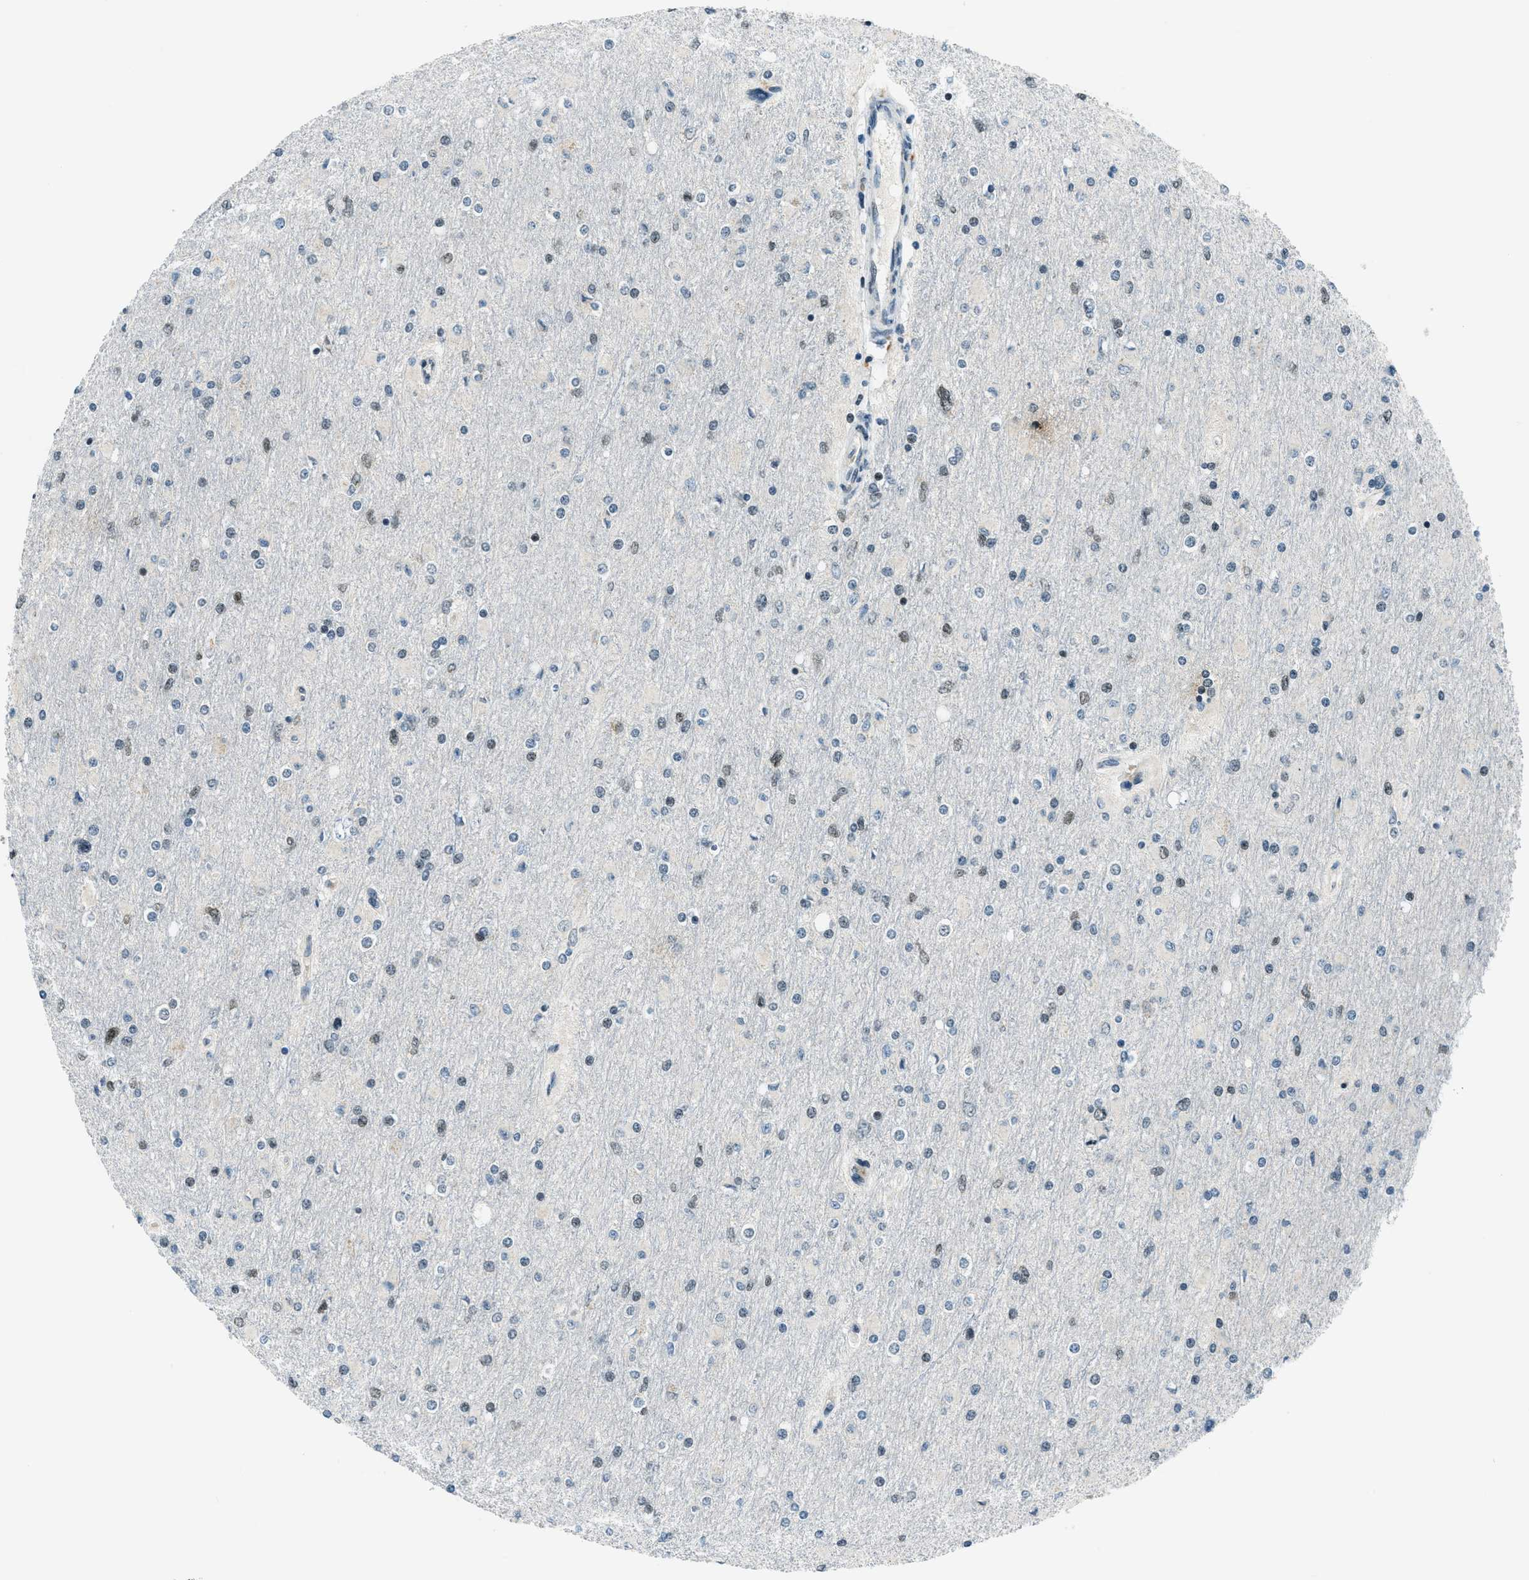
{"staining": {"intensity": "weak", "quantity": "<25%", "location": "nuclear"}, "tissue": "glioma", "cell_type": "Tumor cells", "image_type": "cancer", "snomed": [{"axis": "morphology", "description": "Glioma, malignant, High grade"}, {"axis": "topography", "description": "Cerebral cortex"}], "caption": "A high-resolution histopathology image shows immunohistochemistry (IHC) staining of glioma, which reveals no significant expression in tumor cells. (DAB (3,3'-diaminobenzidine) IHC visualized using brightfield microscopy, high magnification).", "gene": "KLF6", "patient": {"sex": "female", "age": 36}}